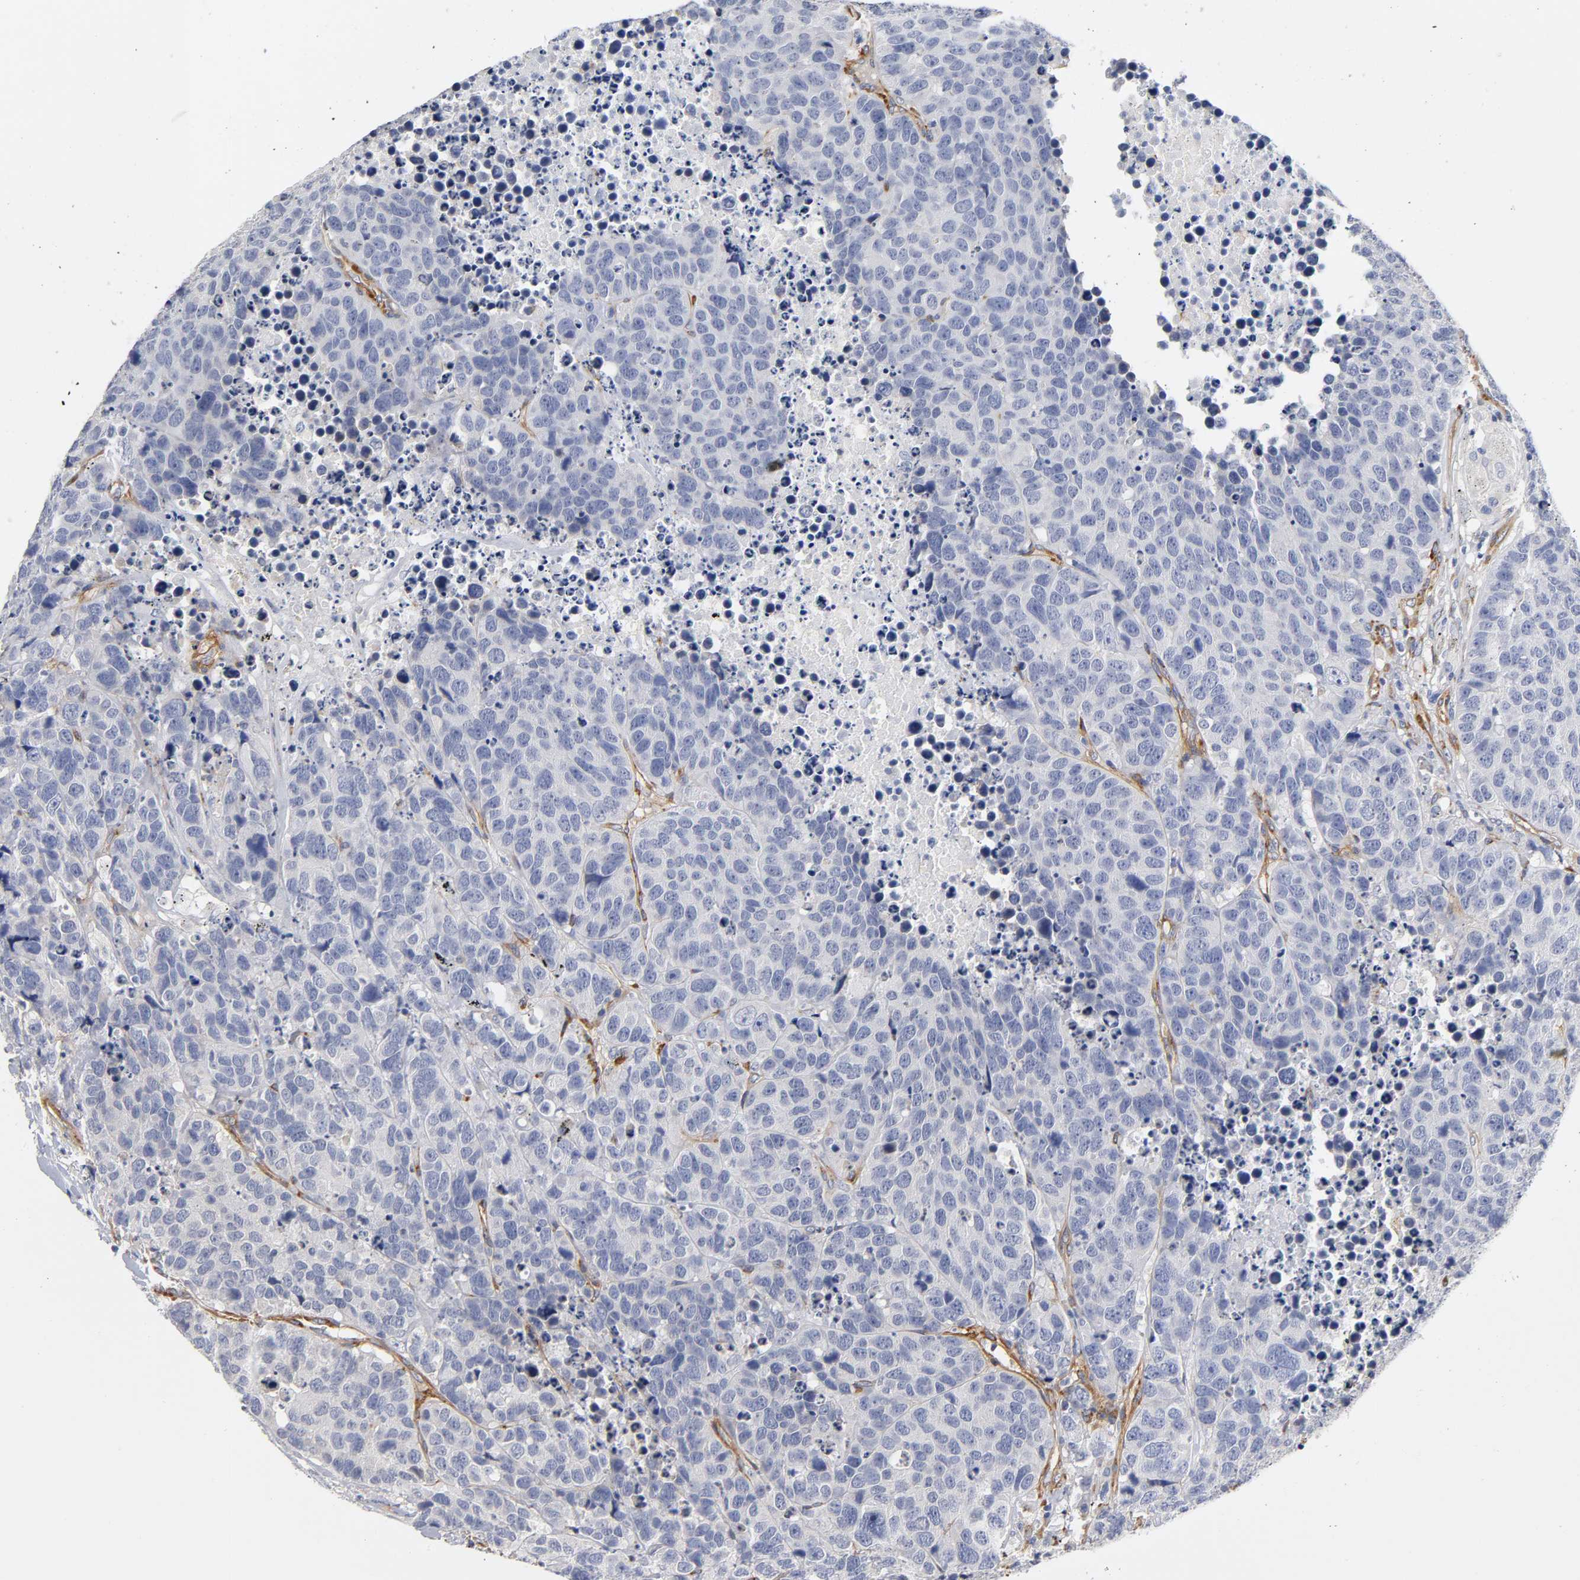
{"staining": {"intensity": "negative", "quantity": "none", "location": "none"}, "tissue": "carcinoid", "cell_type": "Tumor cells", "image_type": "cancer", "snomed": [{"axis": "morphology", "description": "Carcinoid, malignant, NOS"}, {"axis": "topography", "description": "Lung"}], "caption": "There is no significant staining in tumor cells of malignant carcinoid.", "gene": "LAMB1", "patient": {"sex": "male", "age": 60}}